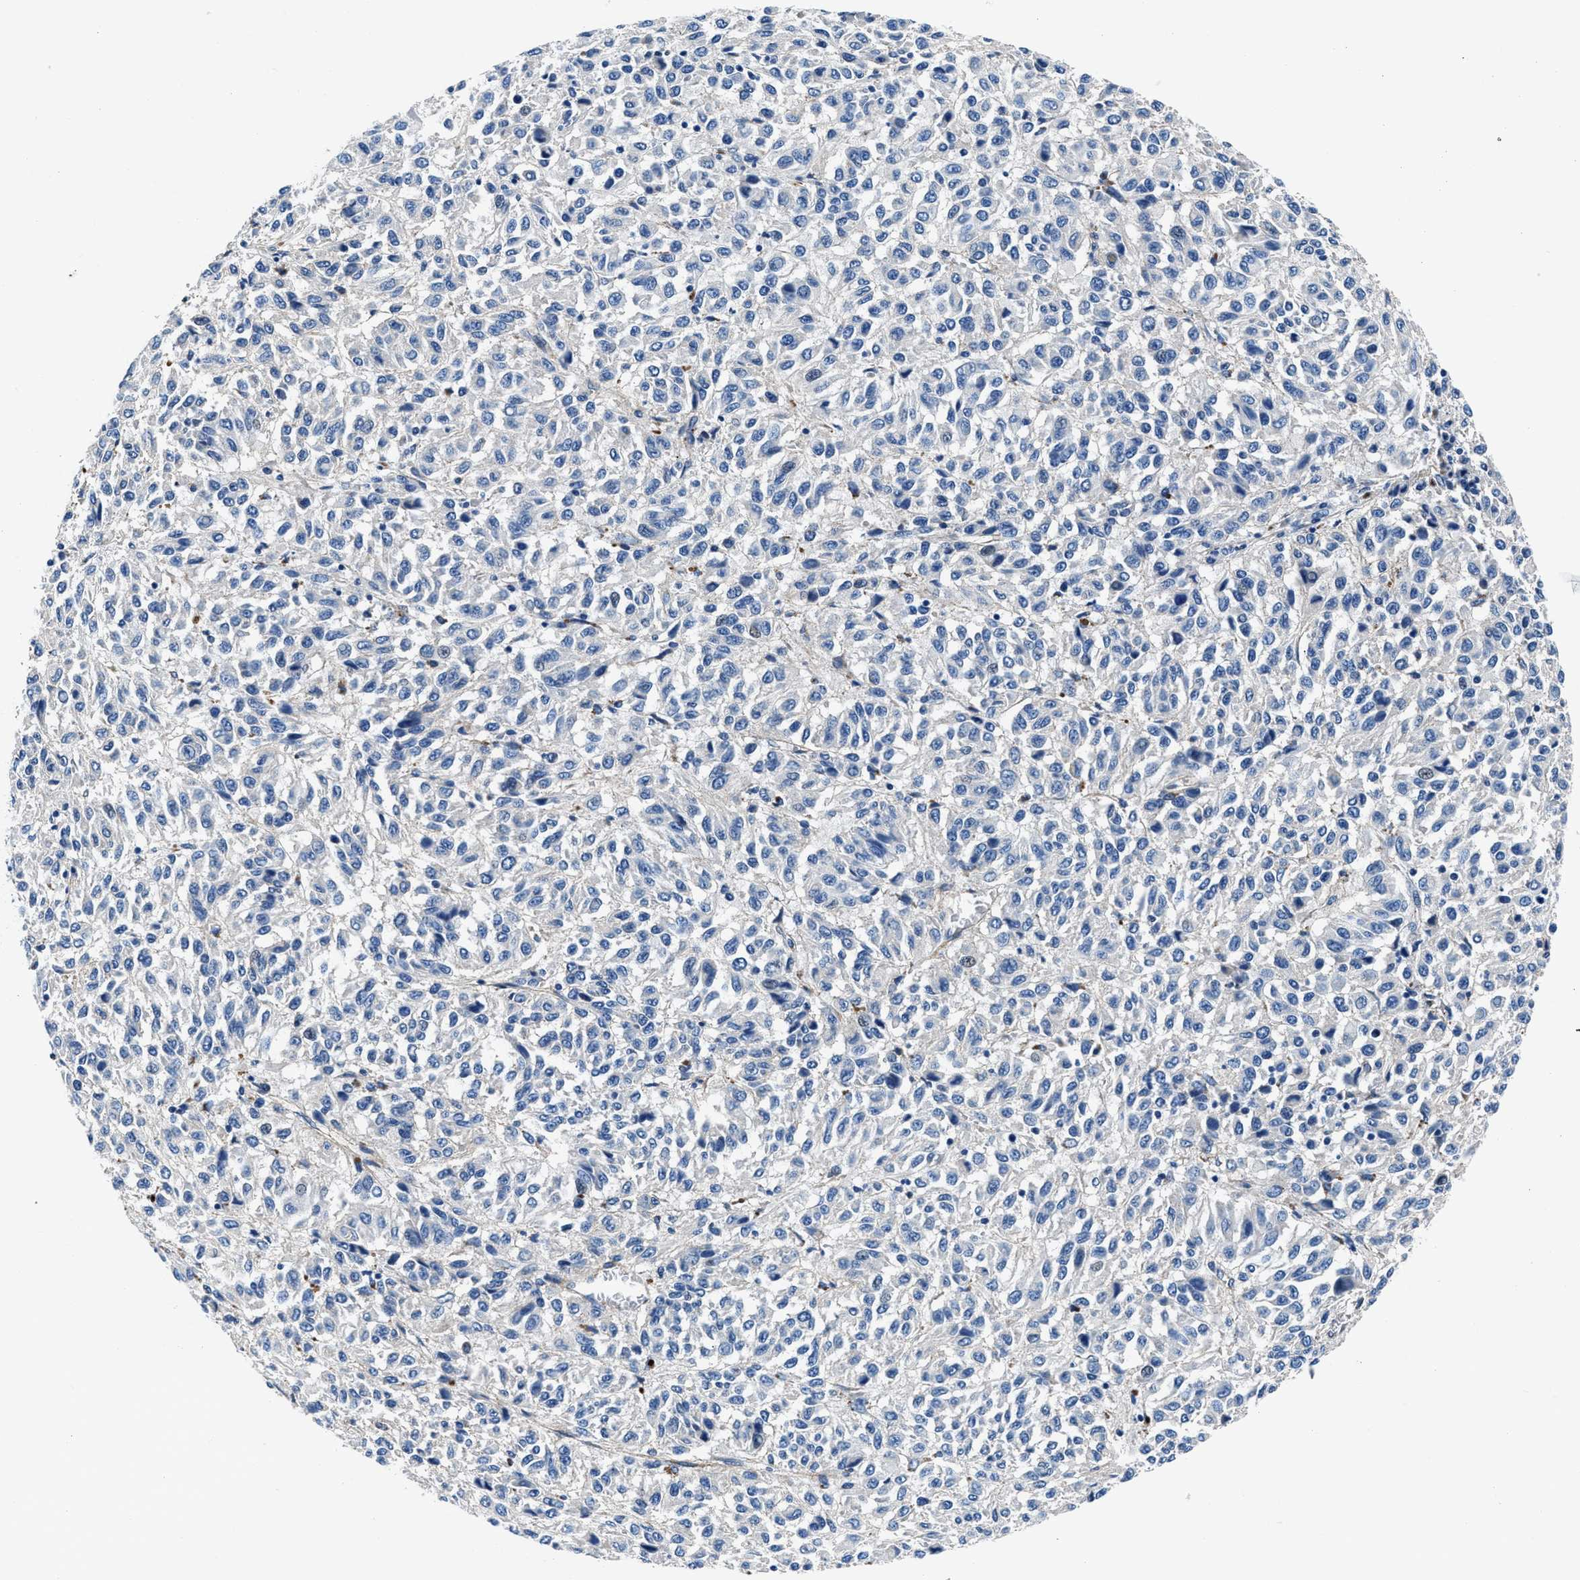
{"staining": {"intensity": "negative", "quantity": "none", "location": "none"}, "tissue": "melanoma", "cell_type": "Tumor cells", "image_type": "cancer", "snomed": [{"axis": "morphology", "description": "Malignant melanoma, Metastatic site"}, {"axis": "topography", "description": "Lung"}], "caption": "IHC histopathology image of neoplastic tissue: human malignant melanoma (metastatic site) stained with DAB shows no significant protein positivity in tumor cells. (DAB (3,3'-diaminobenzidine) IHC visualized using brightfield microscopy, high magnification).", "gene": "DAG1", "patient": {"sex": "male", "age": 64}}